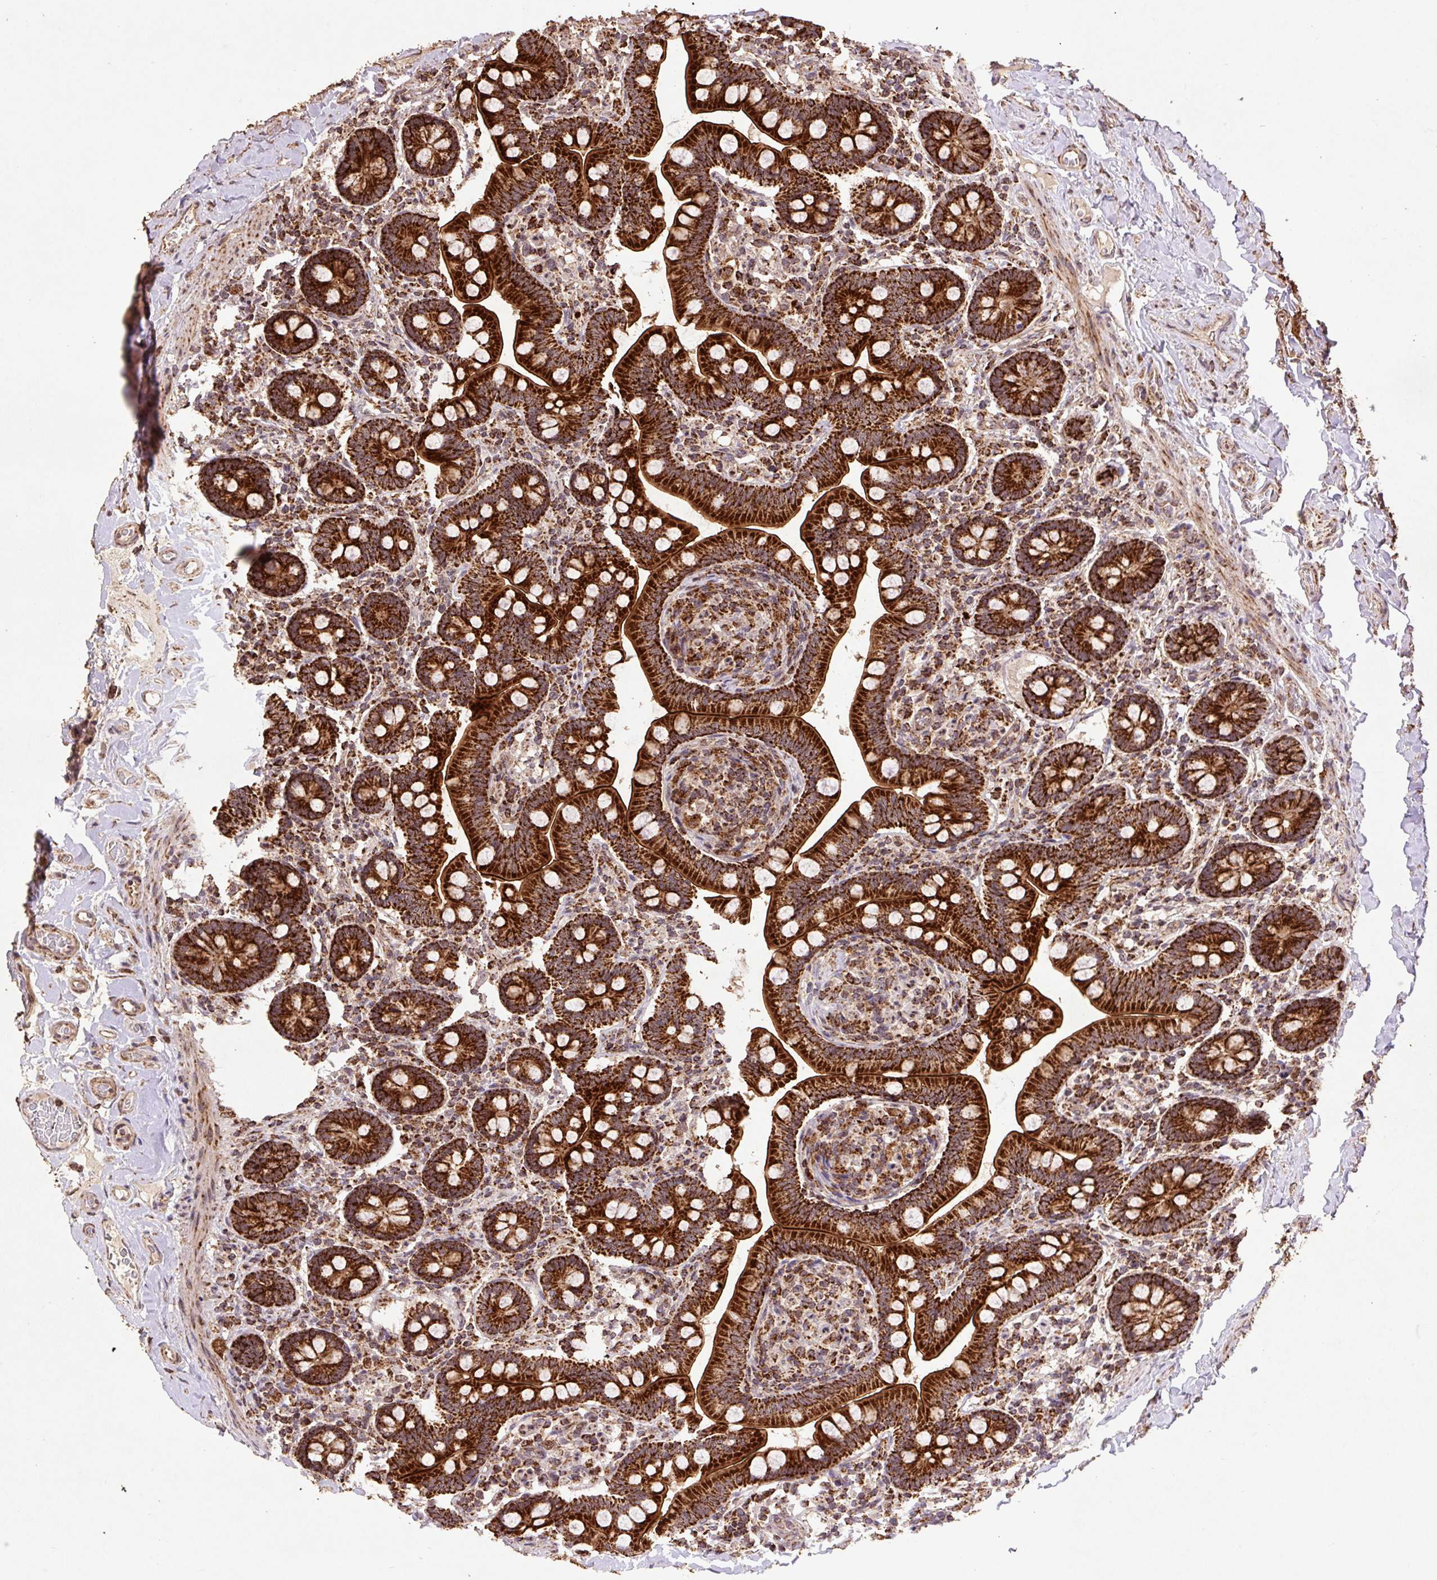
{"staining": {"intensity": "strong", "quantity": ">75%", "location": "cytoplasmic/membranous"}, "tissue": "small intestine", "cell_type": "Glandular cells", "image_type": "normal", "snomed": [{"axis": "morphology", "description": "Normal tissue, NOS"}, {"axis": "topography", "description": "Small intestine"}], "caption": "Immunohistochemistry (IHC) micrograph of benign small intestine: small intestine stained using immunohistochemistry (IHC) exhibits high levels of strong protein expression localized specifically in the cytoplasmic/membranous of glandular cells, appearing as a cytoplasmic/membranous brown color.", "gene": "ATP5F1A", "patient": {"sex": "female", "age": 64}}